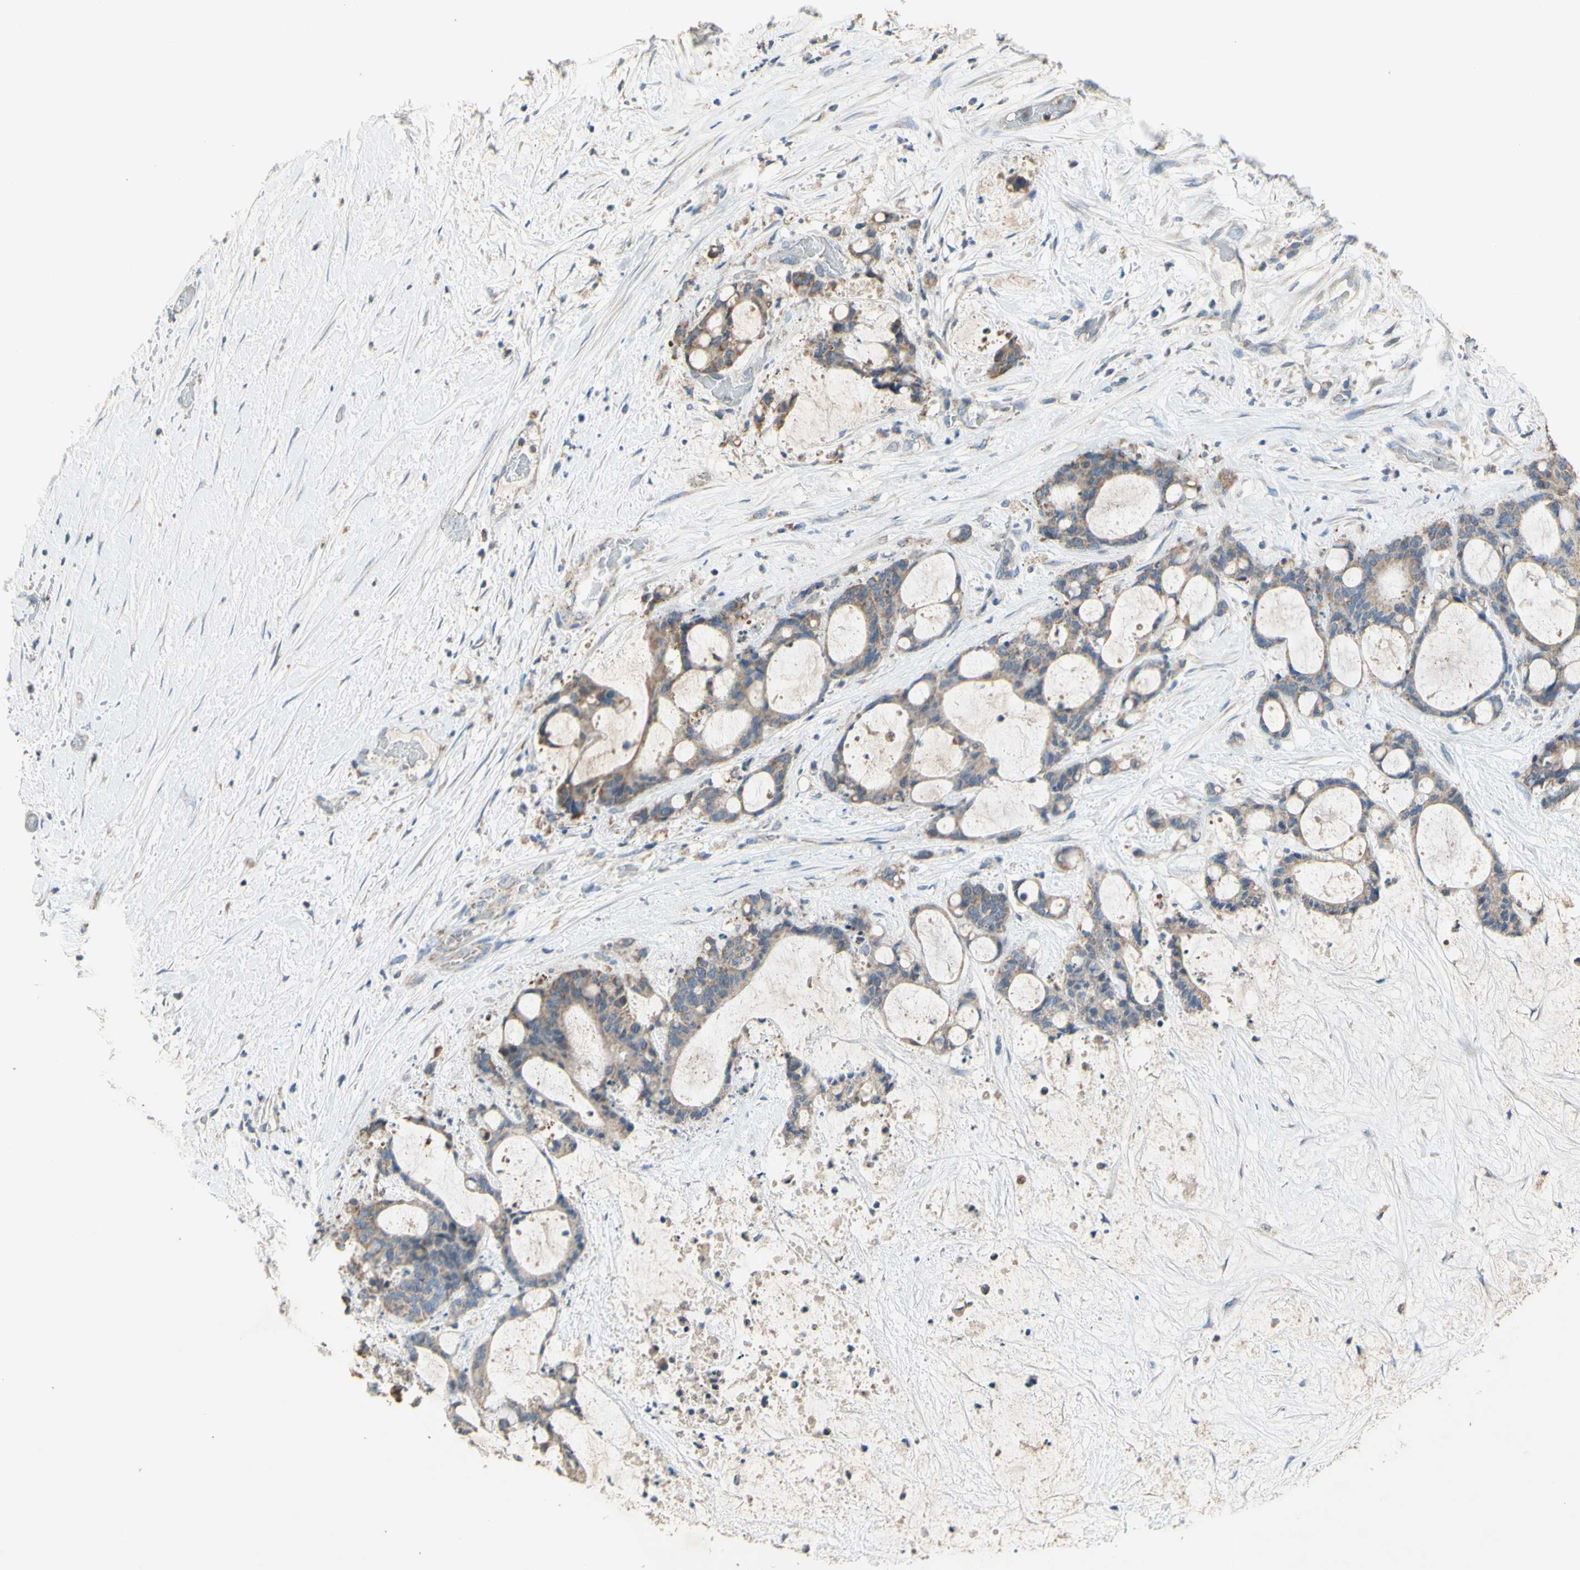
{"staining": {"intensity": "weak", "quantity": "25%-75%", "location": "cytoplasmic/membranous"}, "tissue": "liver cancer", "cell_type": "Tumor cells", "image_type": "cancer", "snomed": [{"axis": "morphology", "description": "Cholangiocarcinoma"}, {"axis": "topography", "description": "Liver"}], "caption": "Immunohistochemistry of human cholangiocarcinoma (liver) reveals low levels of weak cytoplasmic/membranous expression in approximately 25%-75% of tumor cells.", "gene": "PTGIS", "patient": {"sex": "female", "age": 73}}